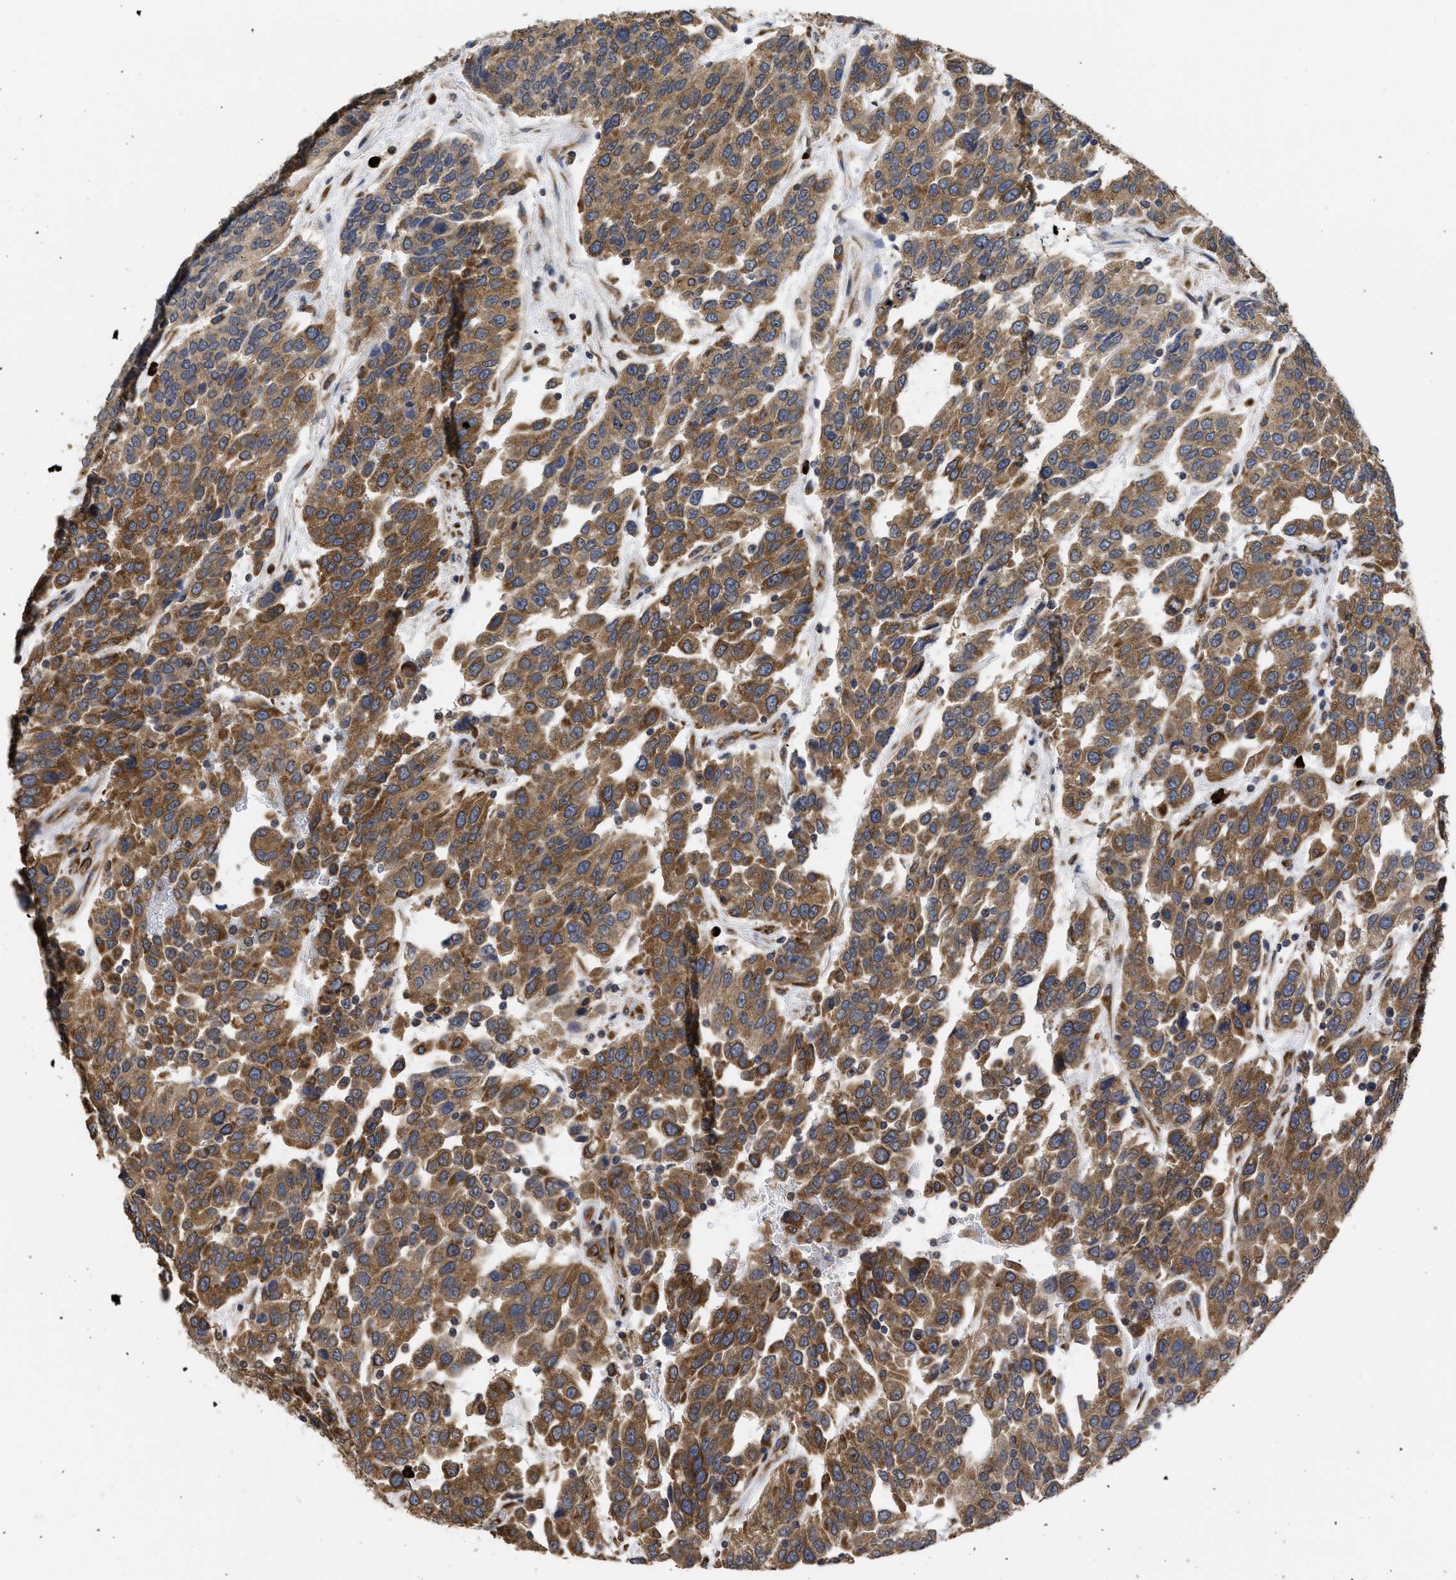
{"staining": {"intensity": "moderate", "quantity": ">75%", "location": "cytoplasmic/membranous"}, "tissue": "urothelial cancer", "cell_type": "Tumor cells", "image_type": "cancer", "snomed": [{"axis": "morphology", "description": "Urothelial carcinoma, High grade"}, {"axis": "topography", "description": "Urinary bladder"}], "caption": "A micrograph of human urothelial cancer stained for a protein reveals moderate cytoplasmic/membranous brown staining in tumor cells.", "gene": "DNAJC1", "patient": {"sex": "female", "age": 80}}